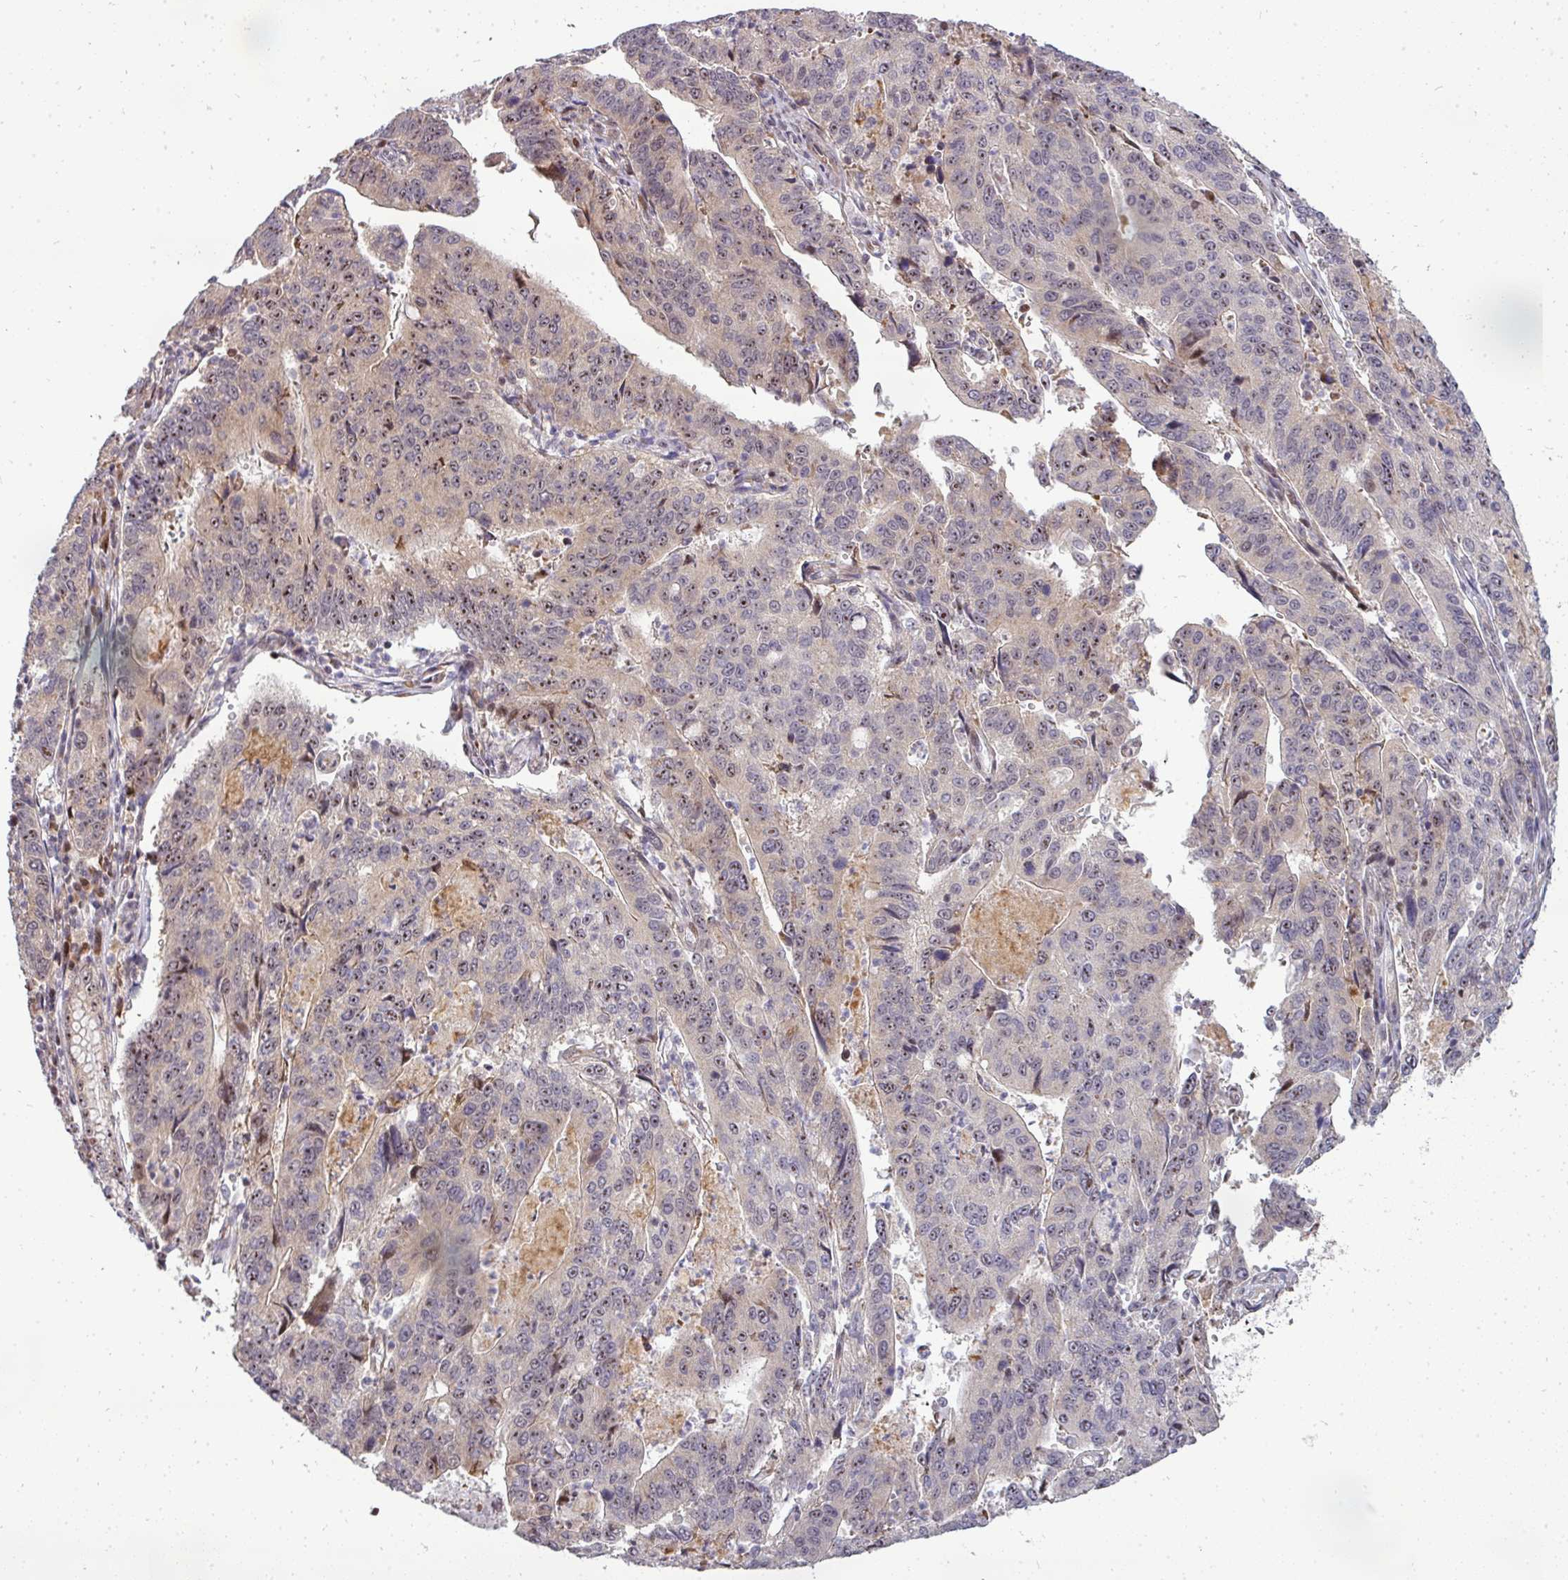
{"staining": {"intensity": "moderate", "quantity": "25%-75%", "location": "nuclear"}, "tissue": "stomach cancer", "cell_type": "Tumor cells", "image_type": "cancer", "snomed": [{"axis": "morphology", "description": "Adenocarcinoma, NOS"}, {"axis": "topography", "description": "Stomach"}], "caption": "Stomach cancer was stained to show a protein in brown. There is medium levels of moderate nuclear positivity in approximately 25%-75% of tumor cells. The staining was performed using DAB (3,3'-diaminobenzidine), with brown indicating positive protein expression. Nuclei are stained blue with hematoxylin.", "gene": "PATZ1", "patient": {"sex": "male", "age": 59}}